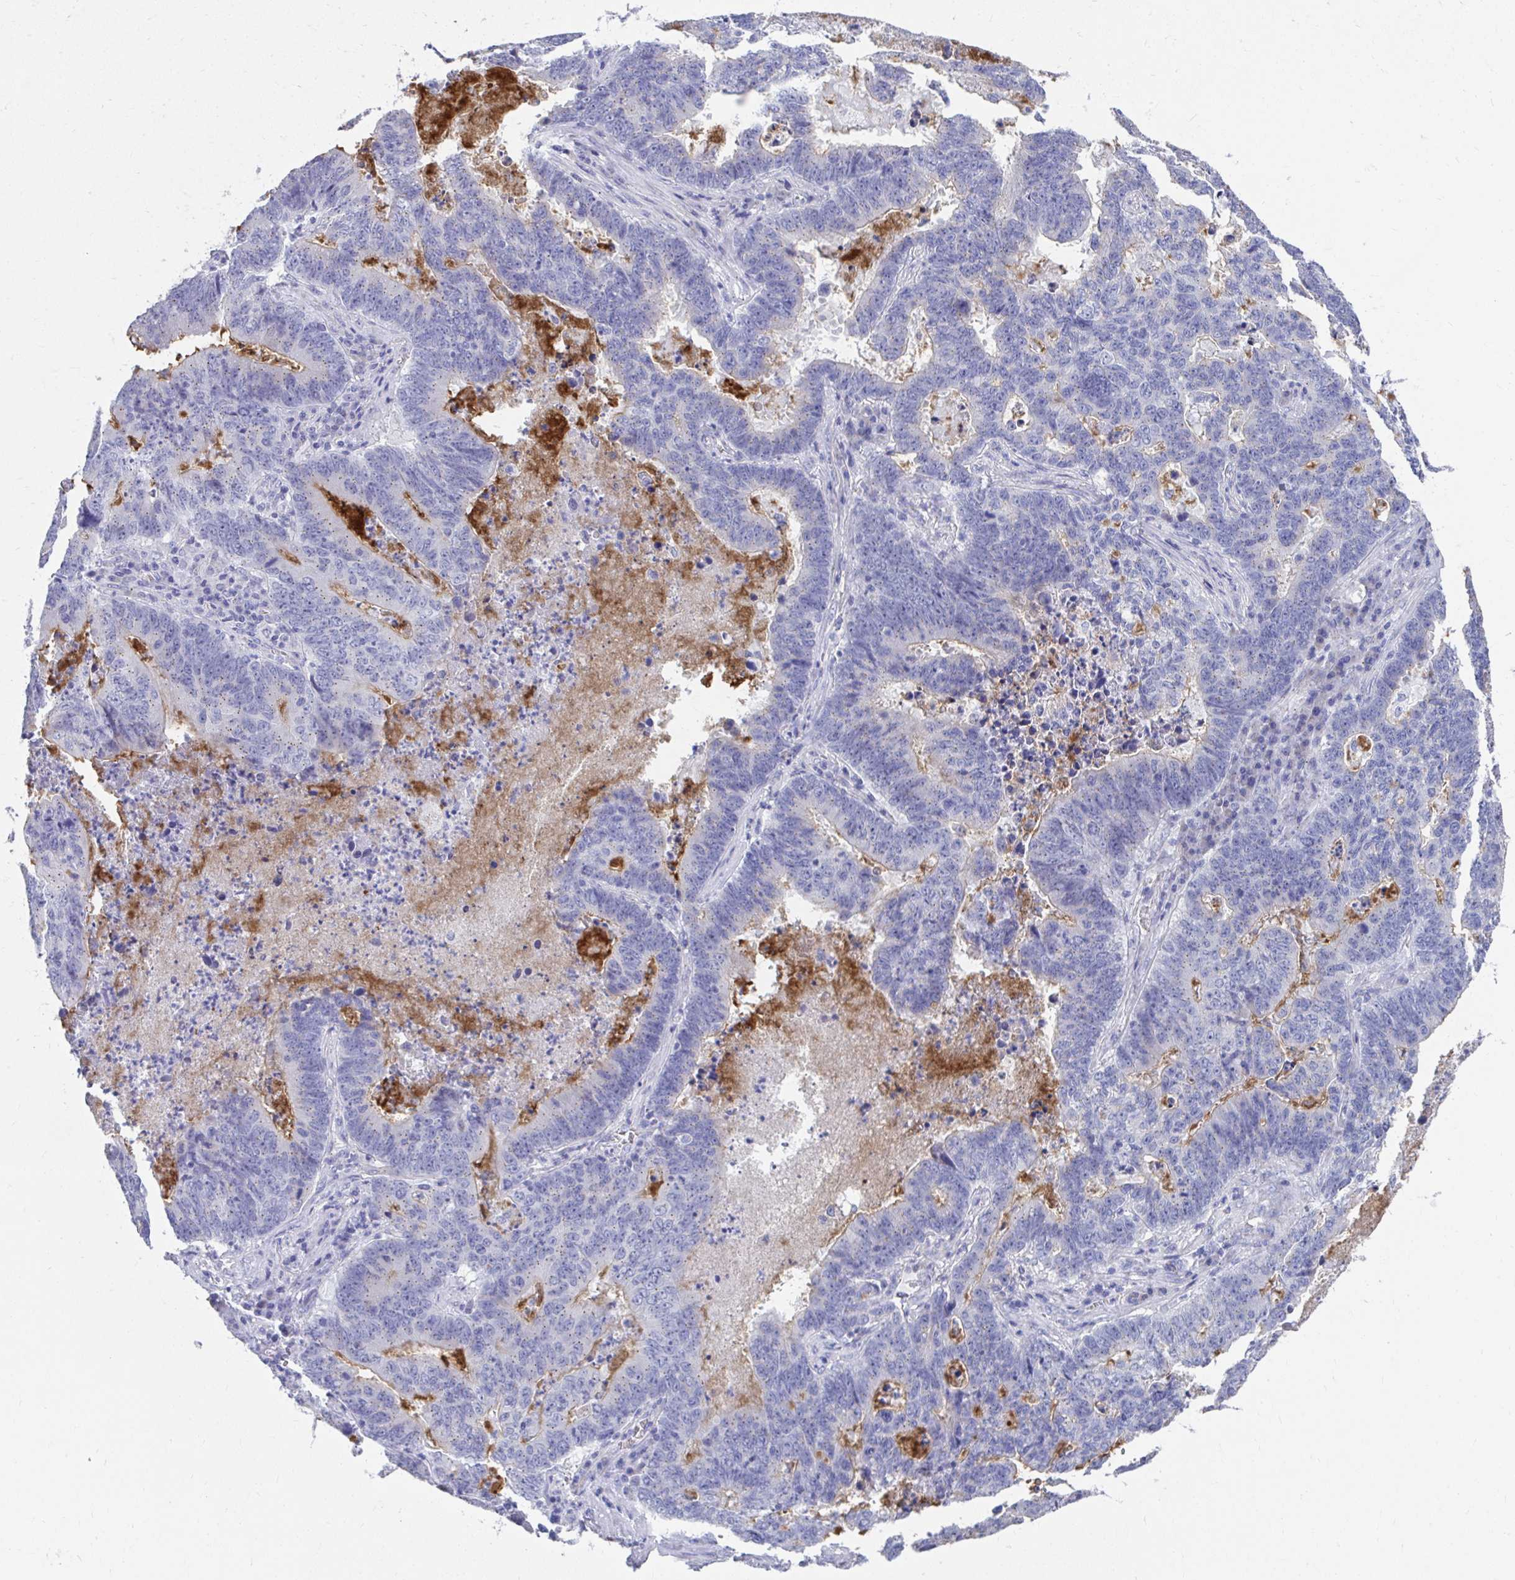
{"staining": {"intensity": "negative", "quantity": "none", "location": "none"}, "tissue": "lung cancer", "cell_type": "Tumor cells", "image_type": "cancer", "snomed": [{"axis": "morphology", "description": "Aneuploidy"}, {"axis": "morphology", "description": "Adenocarcinoma, NOS"}, {"axis": "morphology", "description": "Adenocarcinoma primary or metastatic"}, {"axis": "topography", "description": "Lung"}], "caption": "Tumor cells show no significant expression in adenocarcinoma (lung). (Brightfield microscopy of DAB (3,3'-diaminobenzidine) immunohistochemistry at high magnification).", "gene": "TMPRSS2", "patient": {"sex": "female", "age": 75}}